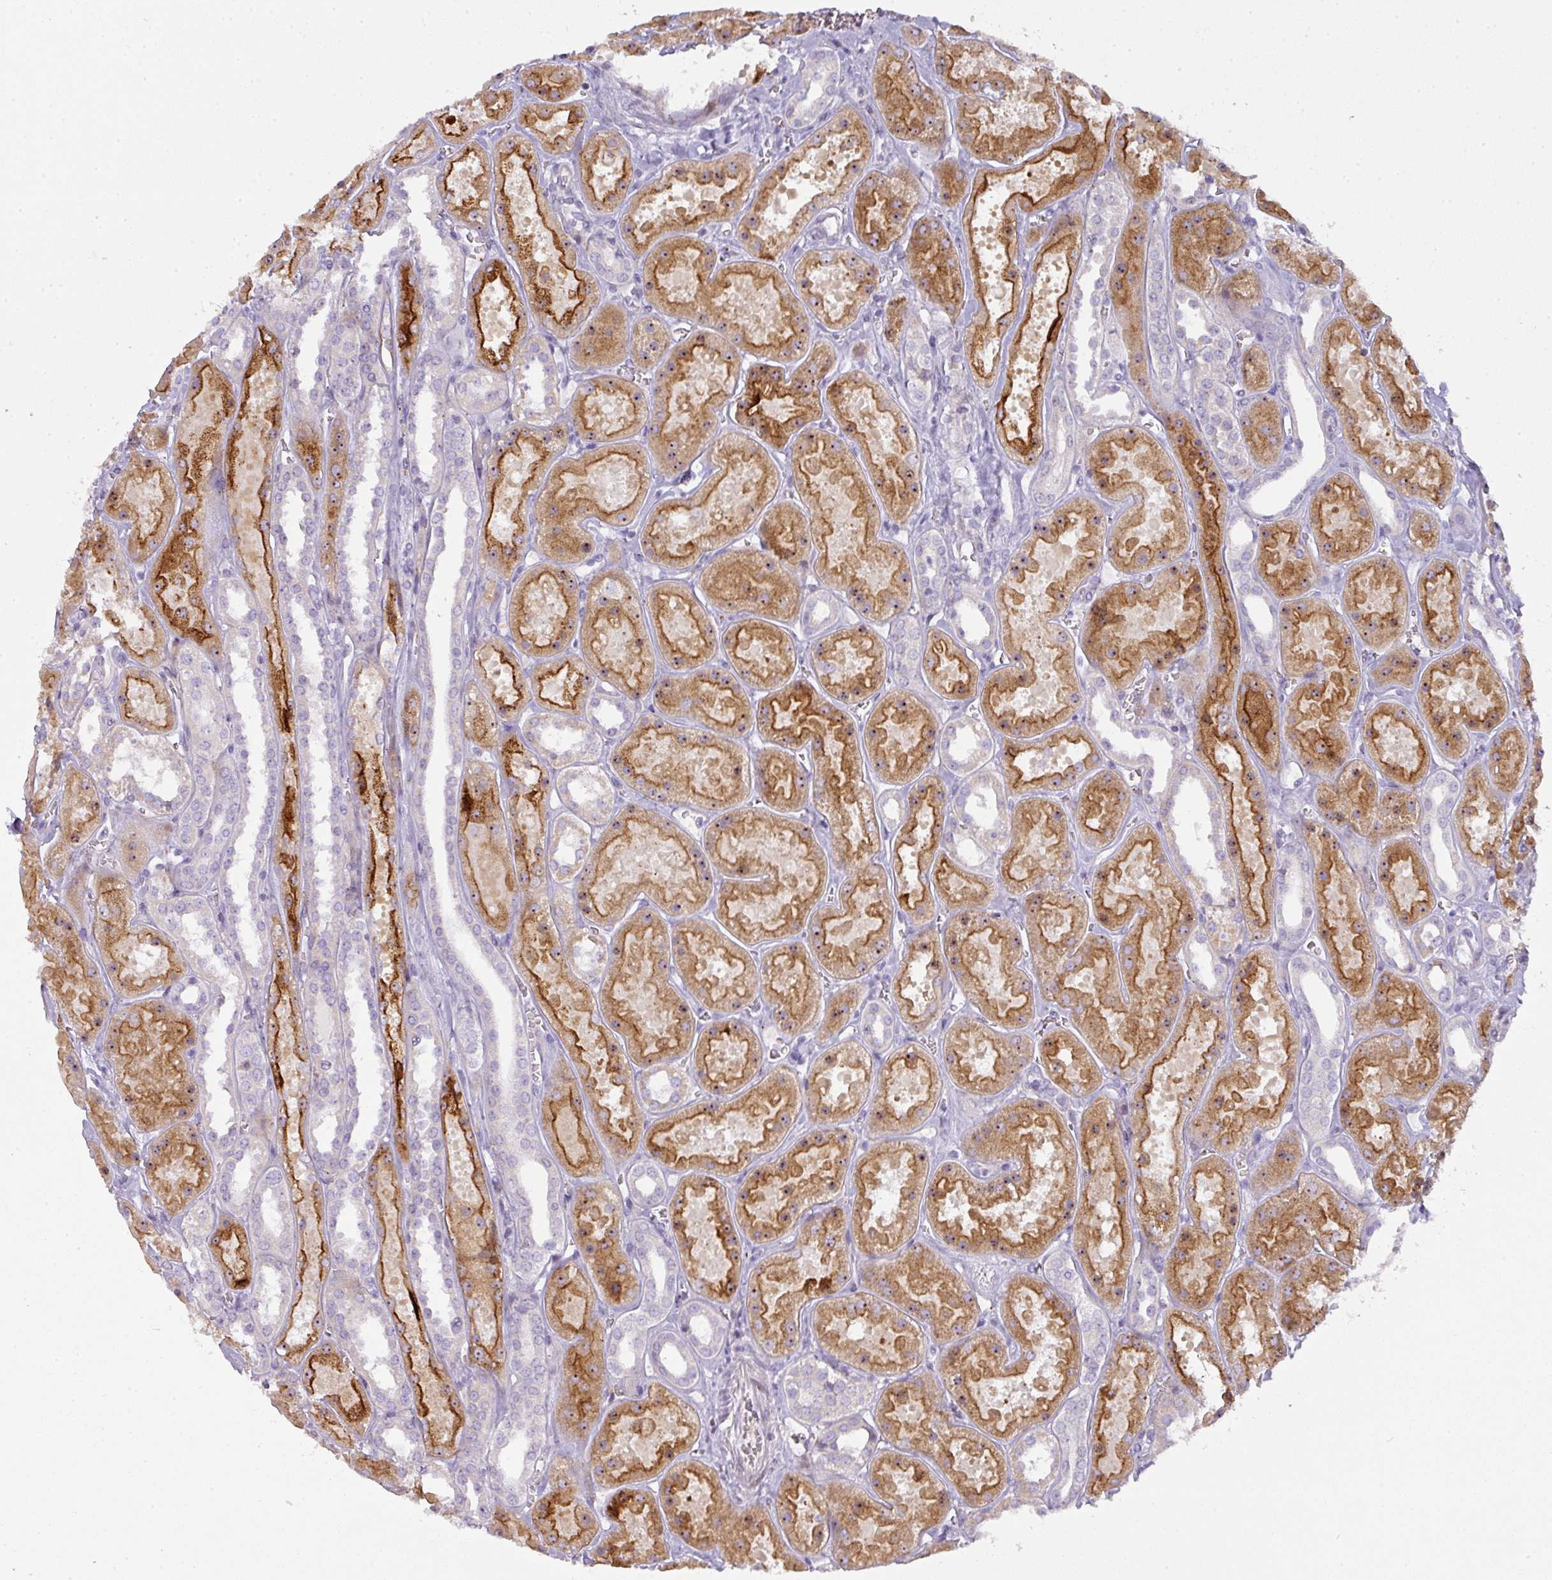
{"staining": {"intensity": "moderate", "quantity": "<25%", "location": "cytoplasmic/membranous"}, "tissue": "kidney", "cell_type": "Cells in glomeruli", "image_type": "normal", "snomed": [{"axis": "morphology", "description": "Normal tissue, NOS"}, {"axis": "topography", "description": "Kidney"}], "caption": "This is an image of IHC staining of benign kidney, which shows moderate expression in the cytoplasmic/membranous of cells in glomeruli.", "gene": "ATP6V1F", "patient": {"sex": "female", "age": 41}}